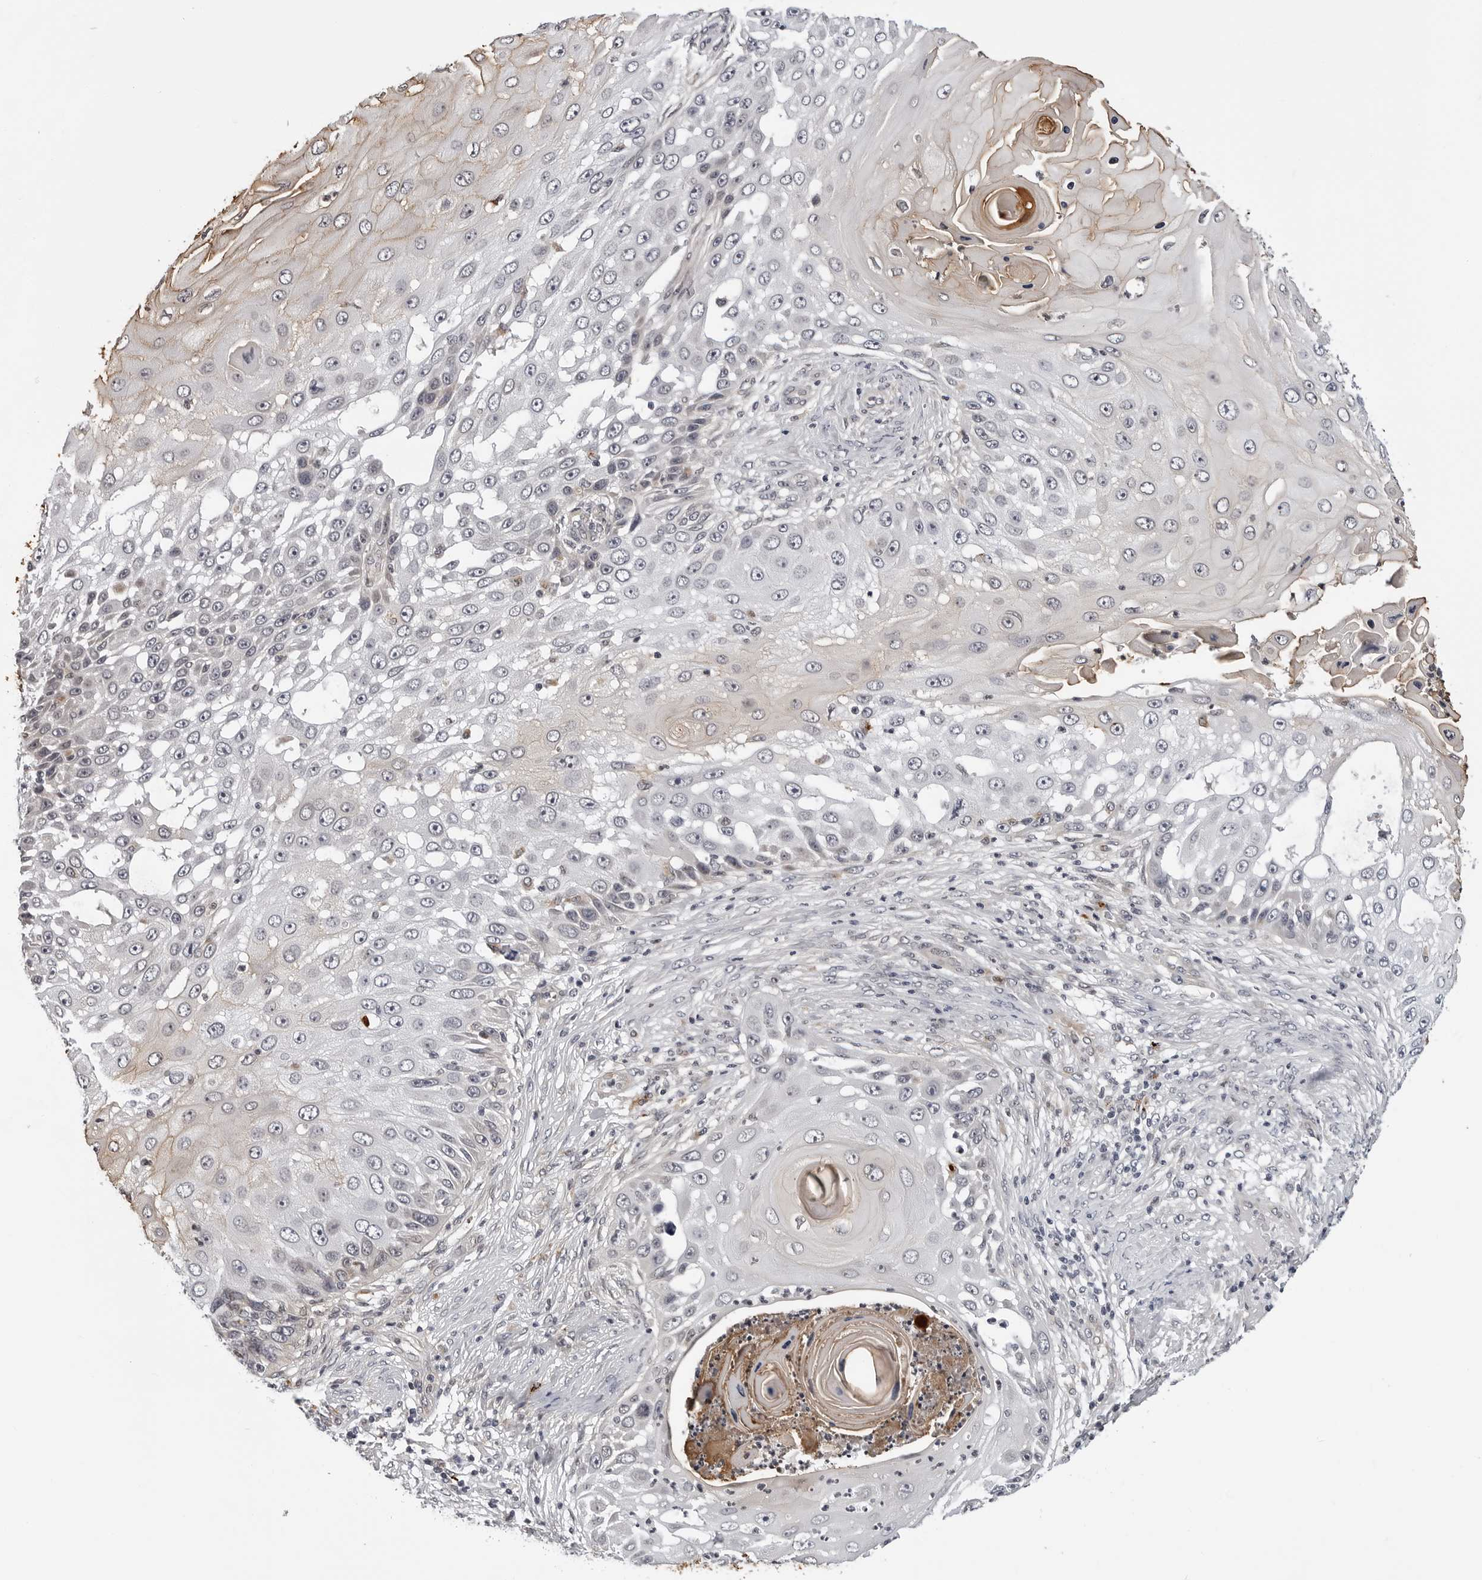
{"staining": {"intensity": "weak", "quantity": "<25%", "location": "cytoplasmic/membranous"}, "tissue": "skin cancer", "cell_type": "Tumor cells", "image_type": "cancer", "snomed": [{"axis": "morphology", "description": "Squamous cell carcinoma, NOS"}, {"axis": "topography", "description": "Skin"}], "caption": "Immunohistochemistry (IHC) micrograph of neoplastic tissue: human skin squamous cell carcinoma stained with DAB exhibits no significant protein staining in tumor cells. (DAB immunohistochemistry, high magnification).", "gene": "KIAA1614", "patient": {"sex": "female", "age": 44}}